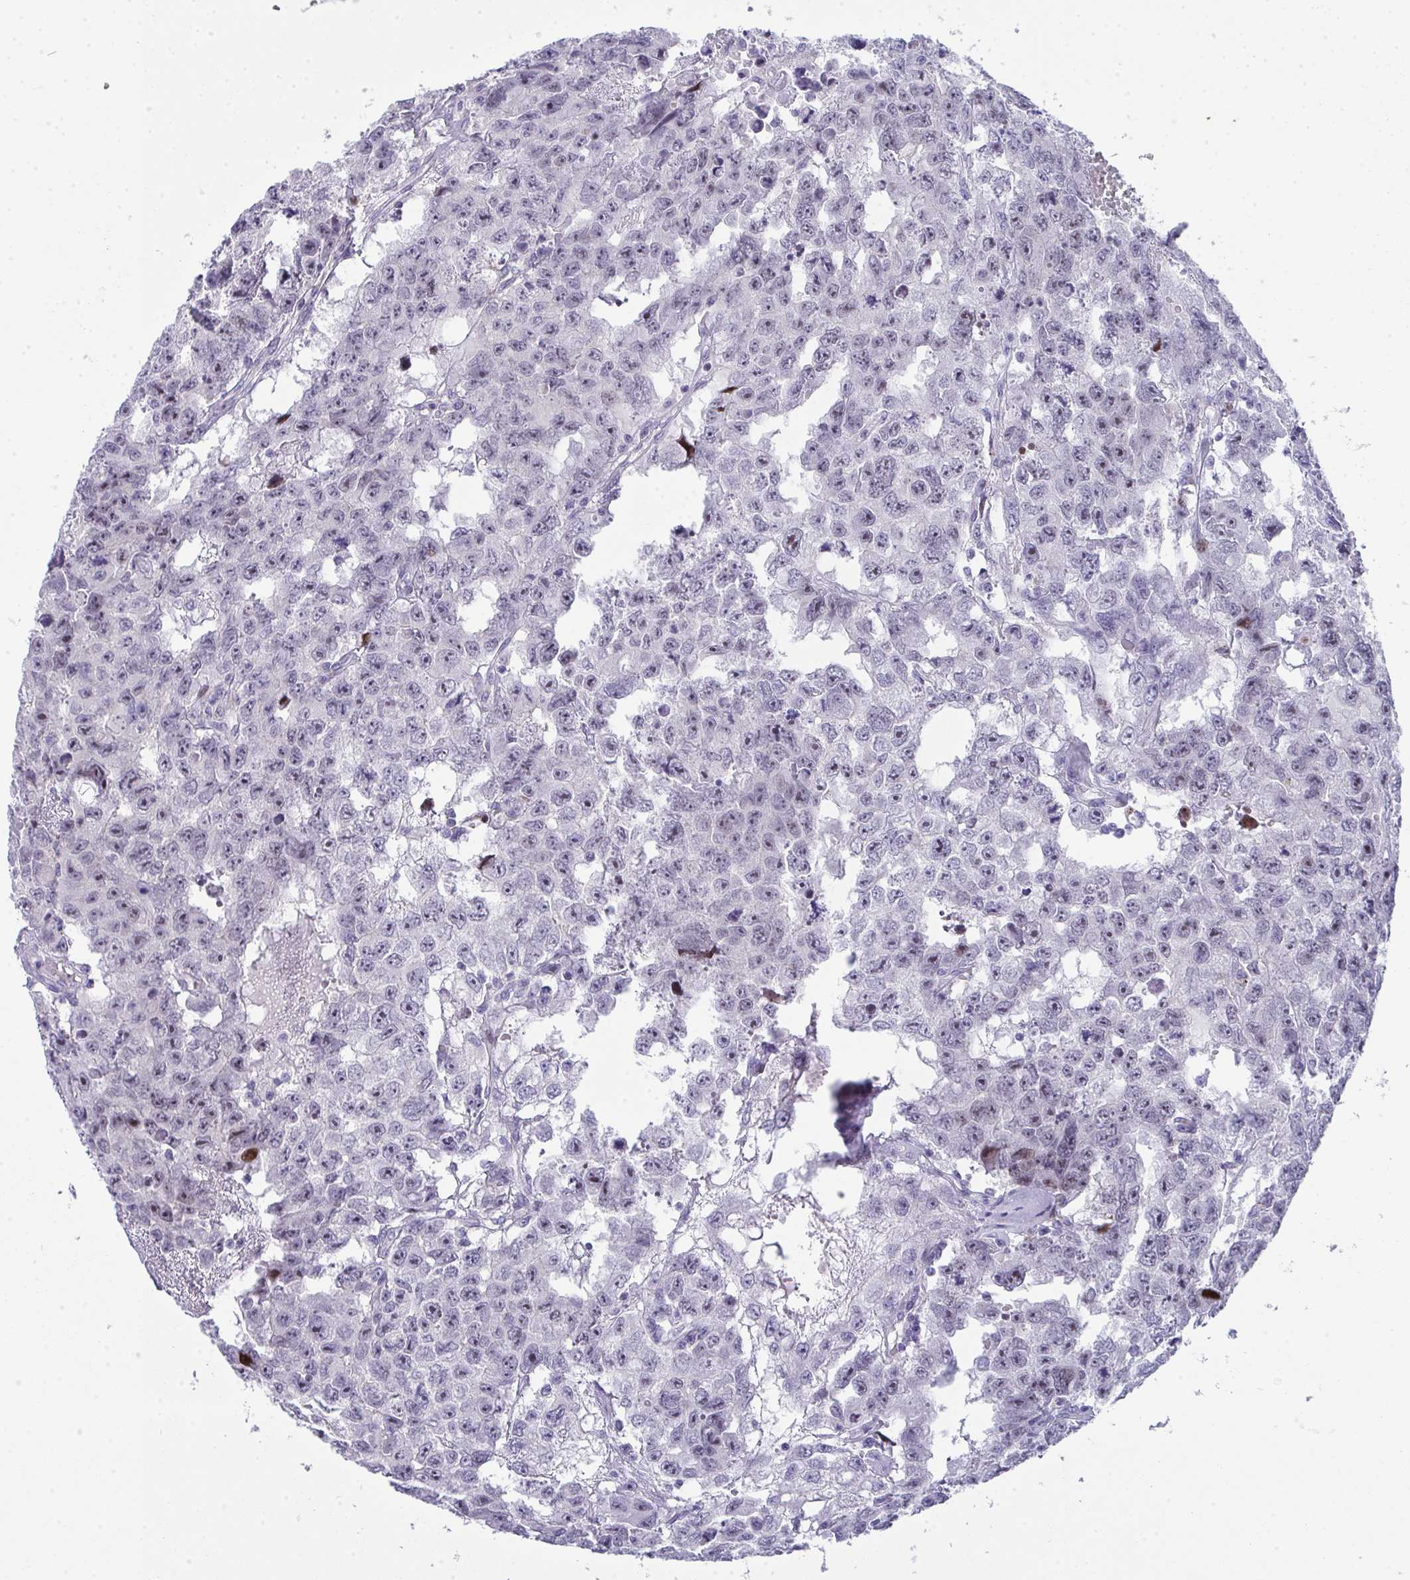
{"staining": {"intensity": "strong", "quantity": "<25%", "location": "nuclear"}, "tissue": "testis cancer", "cell_type": "Tumor cells", "image_type": "cancer", "snomed": [{"axis": "morphology", "description": "Seminoma, NOS"}, {"axis": "topography", "description": "Testis"}], "caption": "IHC photomicrograph of neoplastic tissue: human seminoma (testis) stained using immunohistochemistry (IHC) demonstrates medium levels of strong protein expression localized specifically in the nuclear of tumor cells, appearing as a nuclear brown color.", "gene": "GALNT16", "patient": {"sex": "male", "age": 26}}